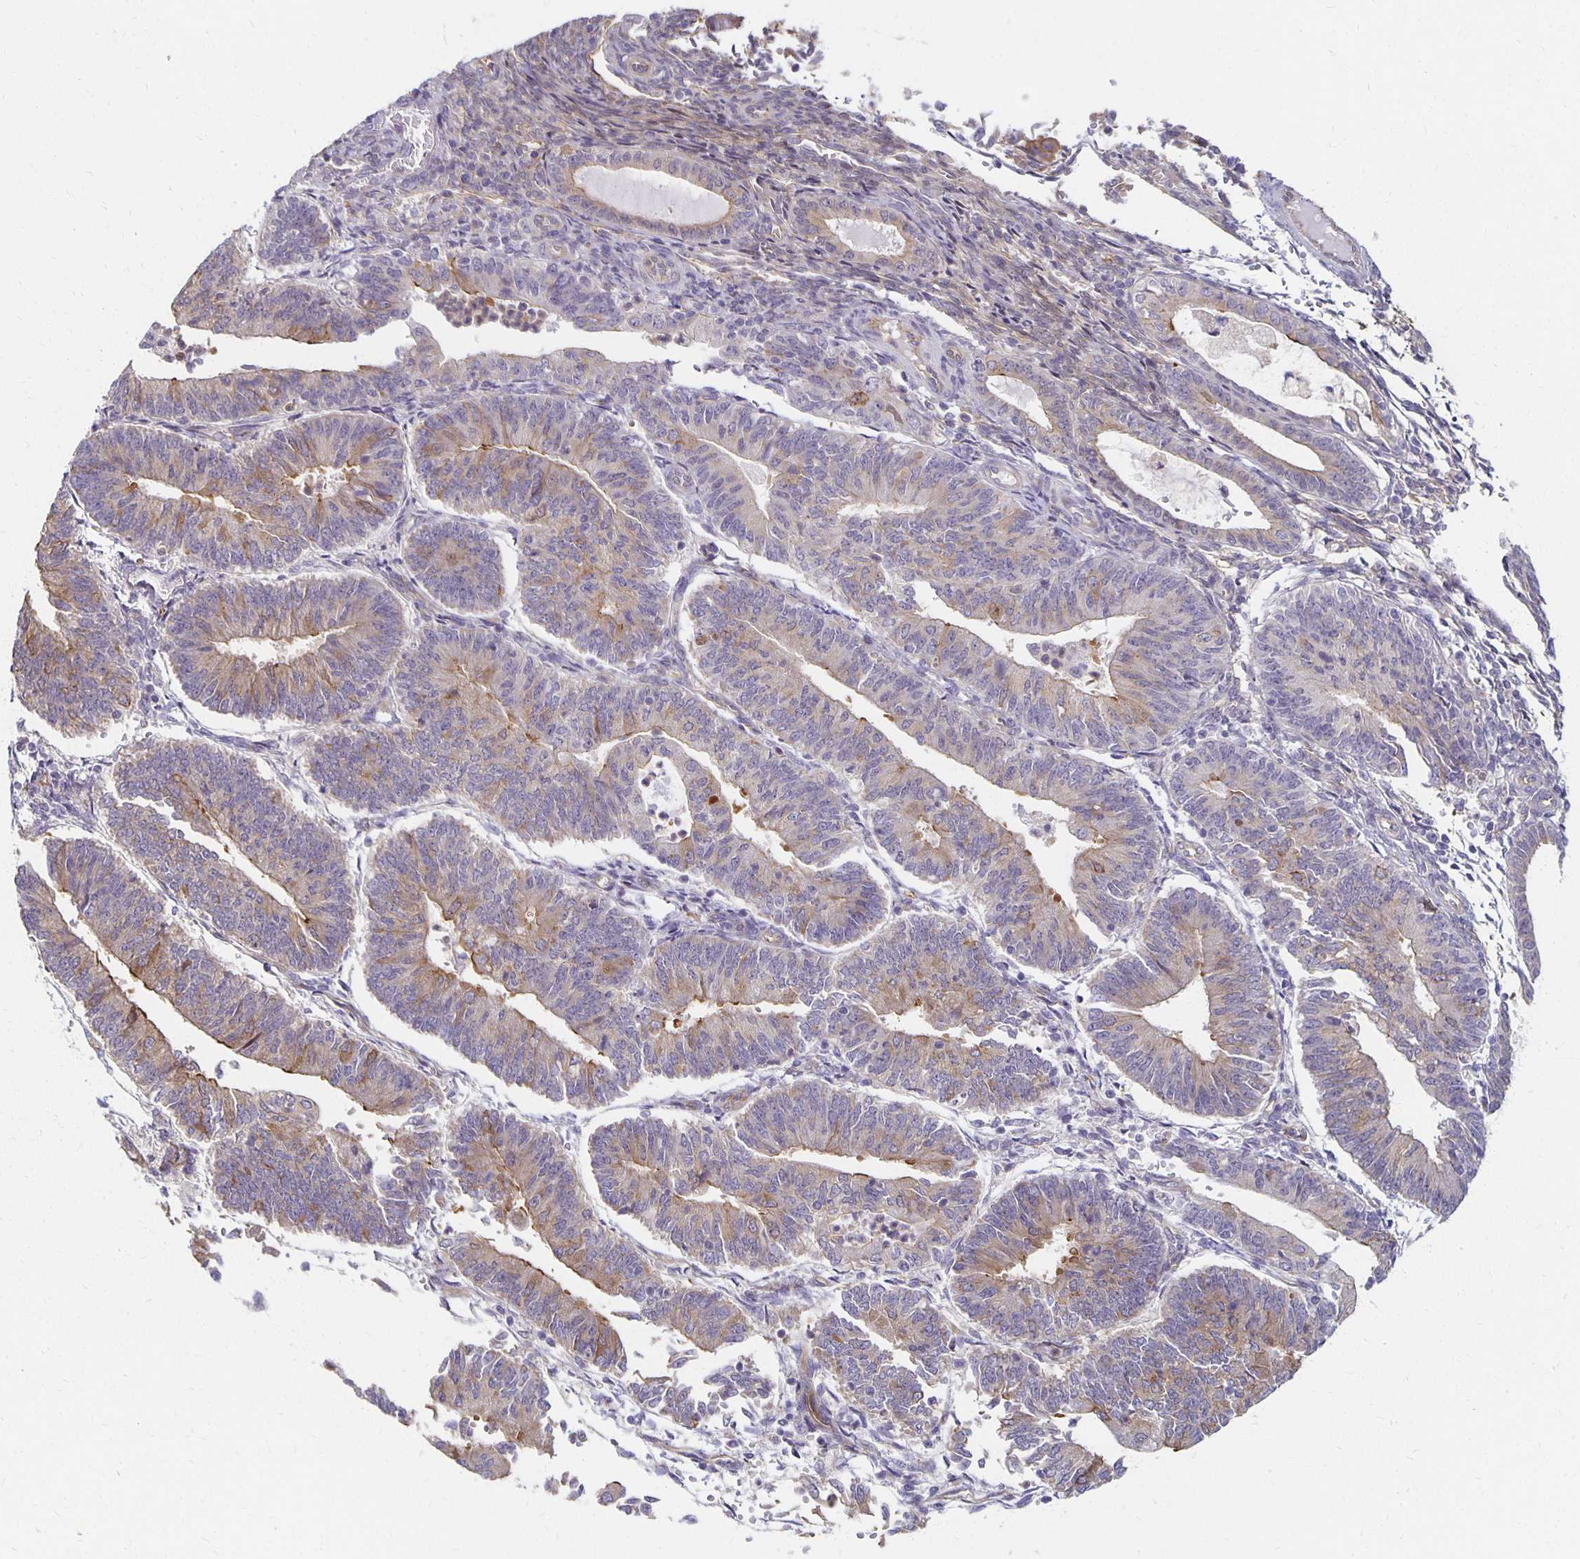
{"staining": {"intensity": "weak", "quantity": "25%-75%", "location": "cytoplasmic/membranous"}, "tissue": "endometrial cancer", "cell_type": "Tumor cells", "image_type": "cancer", "snomed": [{"axis": "morphology", "description": "Adenocarcinoma, NOS"}, {"axis": "topography", "description": "Endometrium"}], "caption": "Brown immunohistochemical staining in endometrial cancer reveals weak cytoplasmic/membranous staining in about 25%-75% of tumor cells.", "gene": "SORL1", "patient": {"sex": "female", "age": 65}}